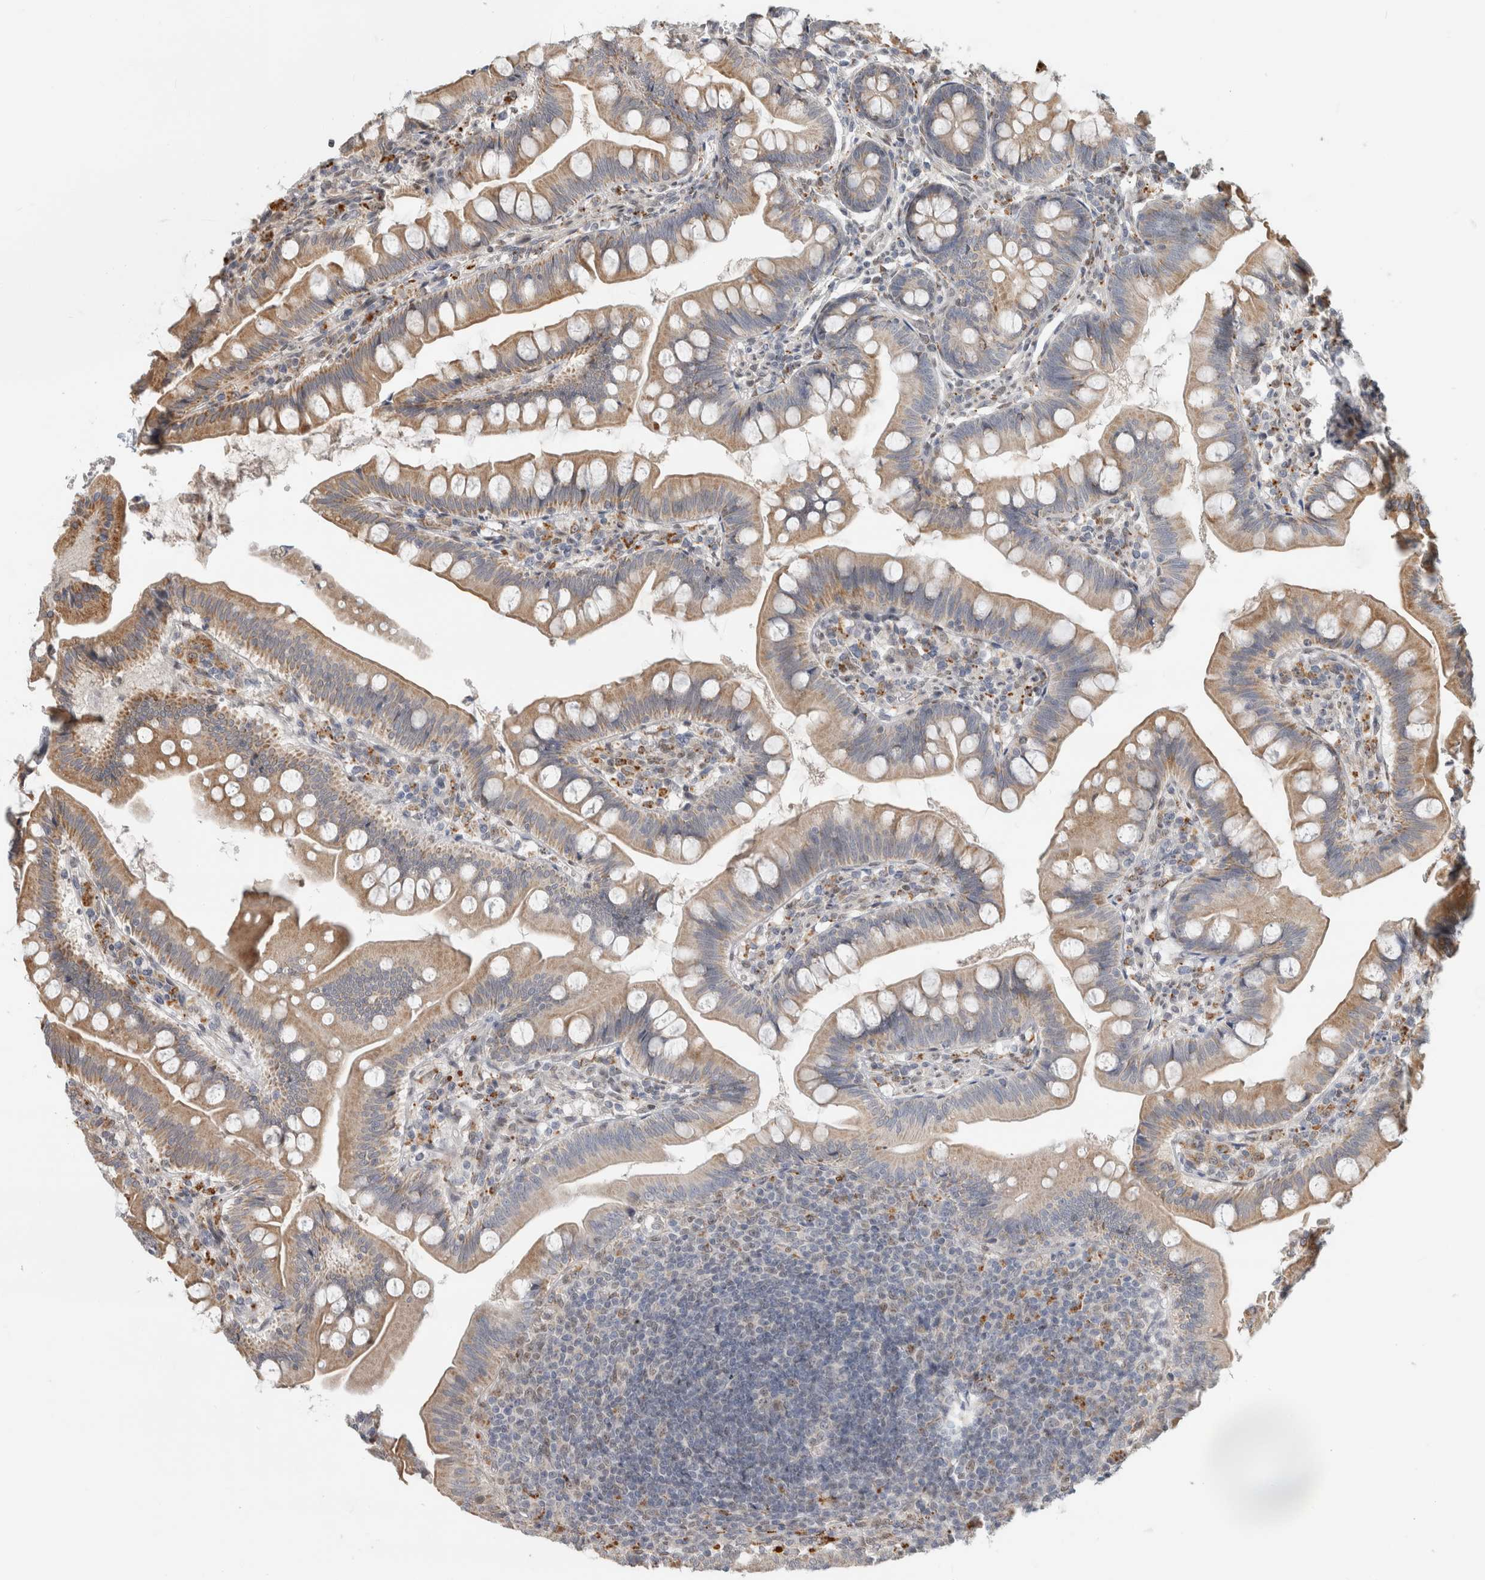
{"staining": {"intensity": "moderate", "quantity": ">75%", "location": "cytoplasmic/membranous"}, "tissue": "small intestine", "cell_type": "Glandular cells", "image_type": "normal", "snomed": [{"axis": "morphology", "description": "Normal tissue, NOS"}, {"axis": "topography", "description": "Small intestine"}], "caption": "Small intestine stained for a protein demonstrates moderate cytoplasmic/membranous positivity in glandular cells. The staining is performed using DAB brown chromogen to label protein expression. The nuclei are counter-stained blue using hematoxylin.", "gene": "NAB2", "patient": {"sex": "male", "age": 7}}